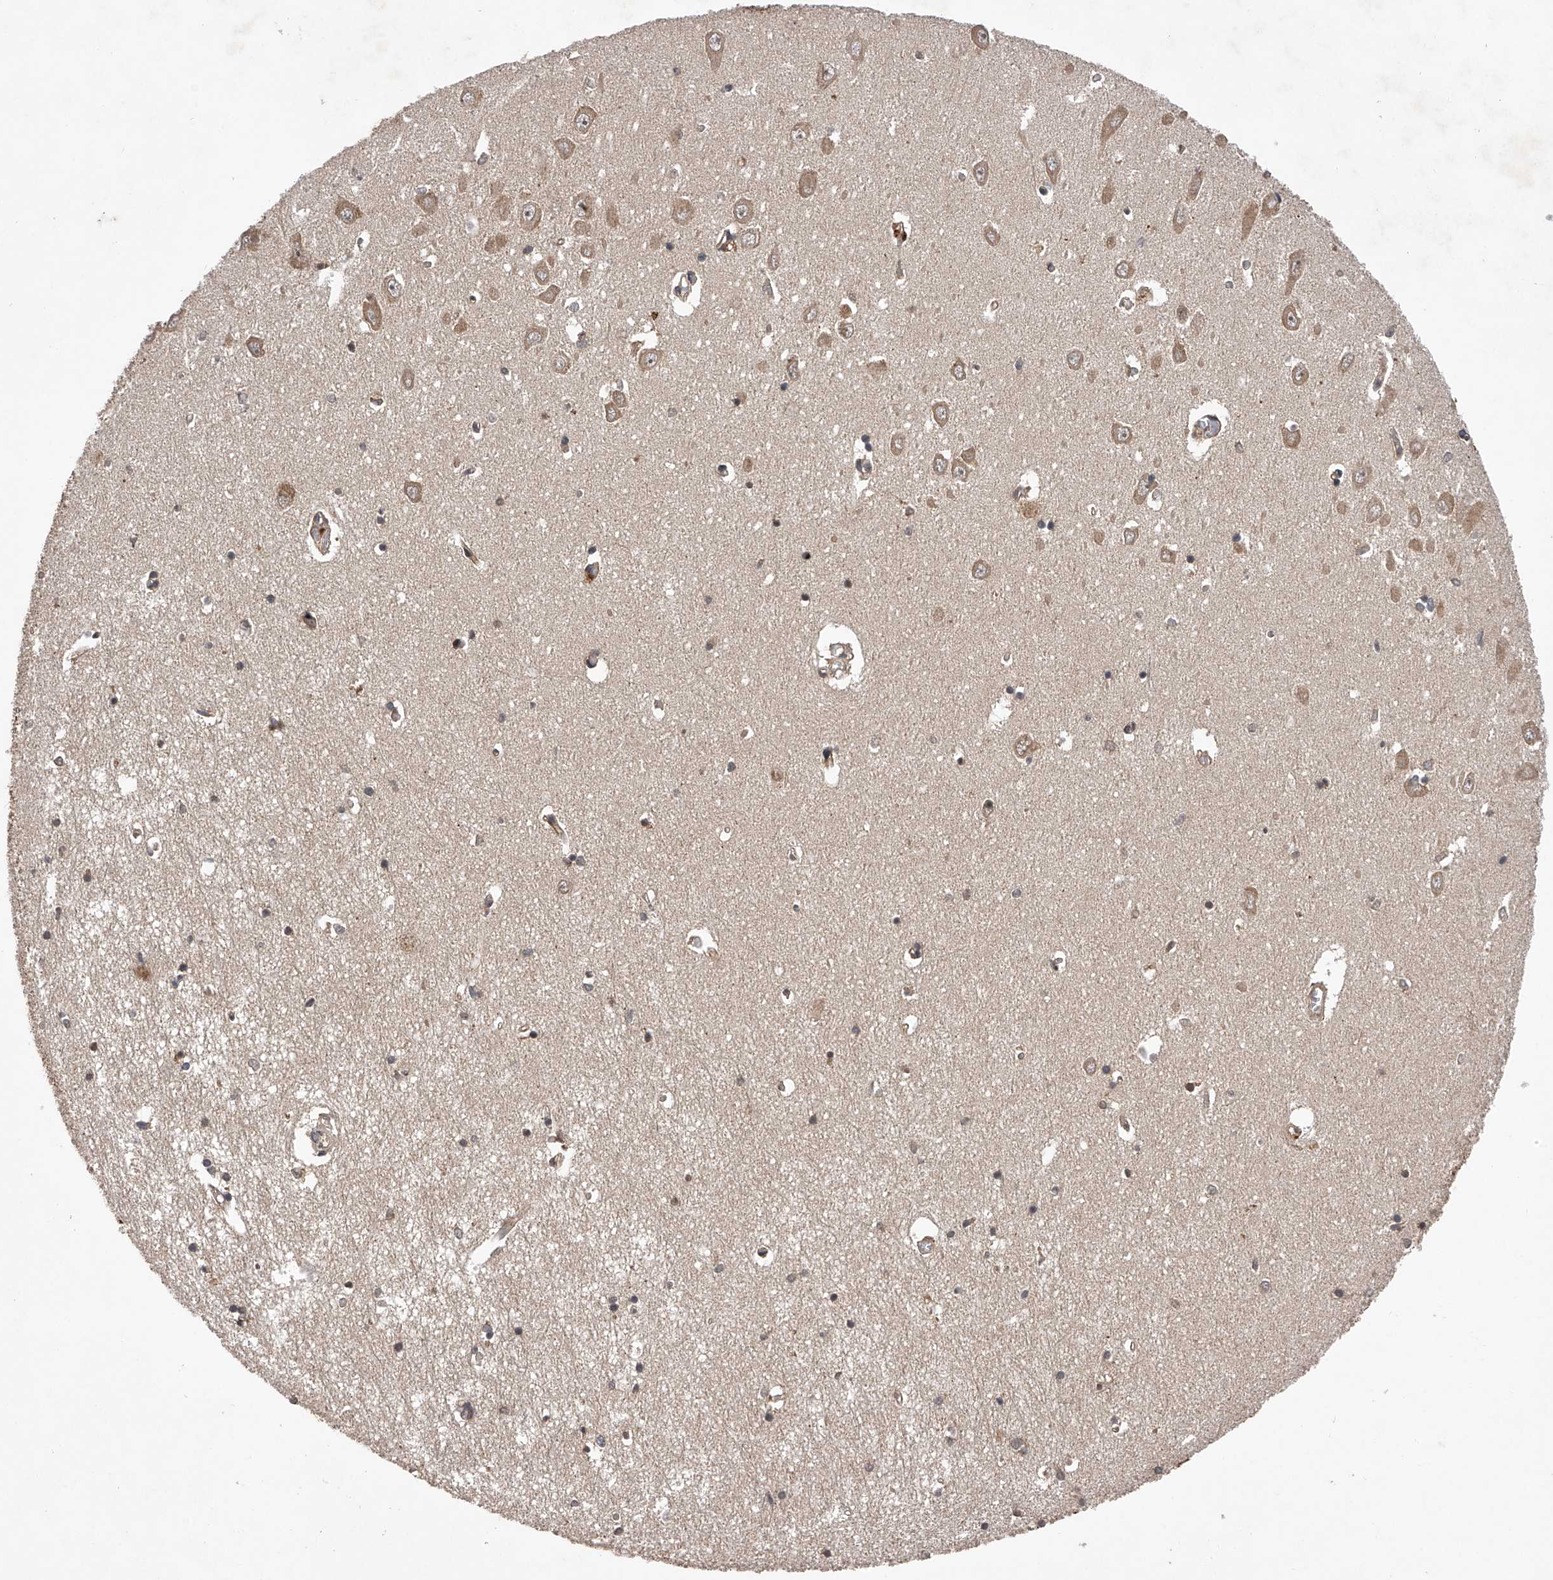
{"staining": {"intensity": "moderate", "quantity": "<25%", "location": "cytoplasmic/membranous"}, "tissue": "hippocampus", "cell_type": "Glial cells", "image_type": "normal", "snomed": [{"axis": "morphology", "description": "Normal tissue, NOS"}, {"axis": "topography", "description": "Hippocampus"}], "caption": "Immunohistochemical staining of unremarkable hippocampus exhibits <25% levels of moderate cytoplasmic/membranous protein expression in approximately <25% of glial cells.", "gene": "MAP3K11", "patient": {"sex": "male", "age": 70}}